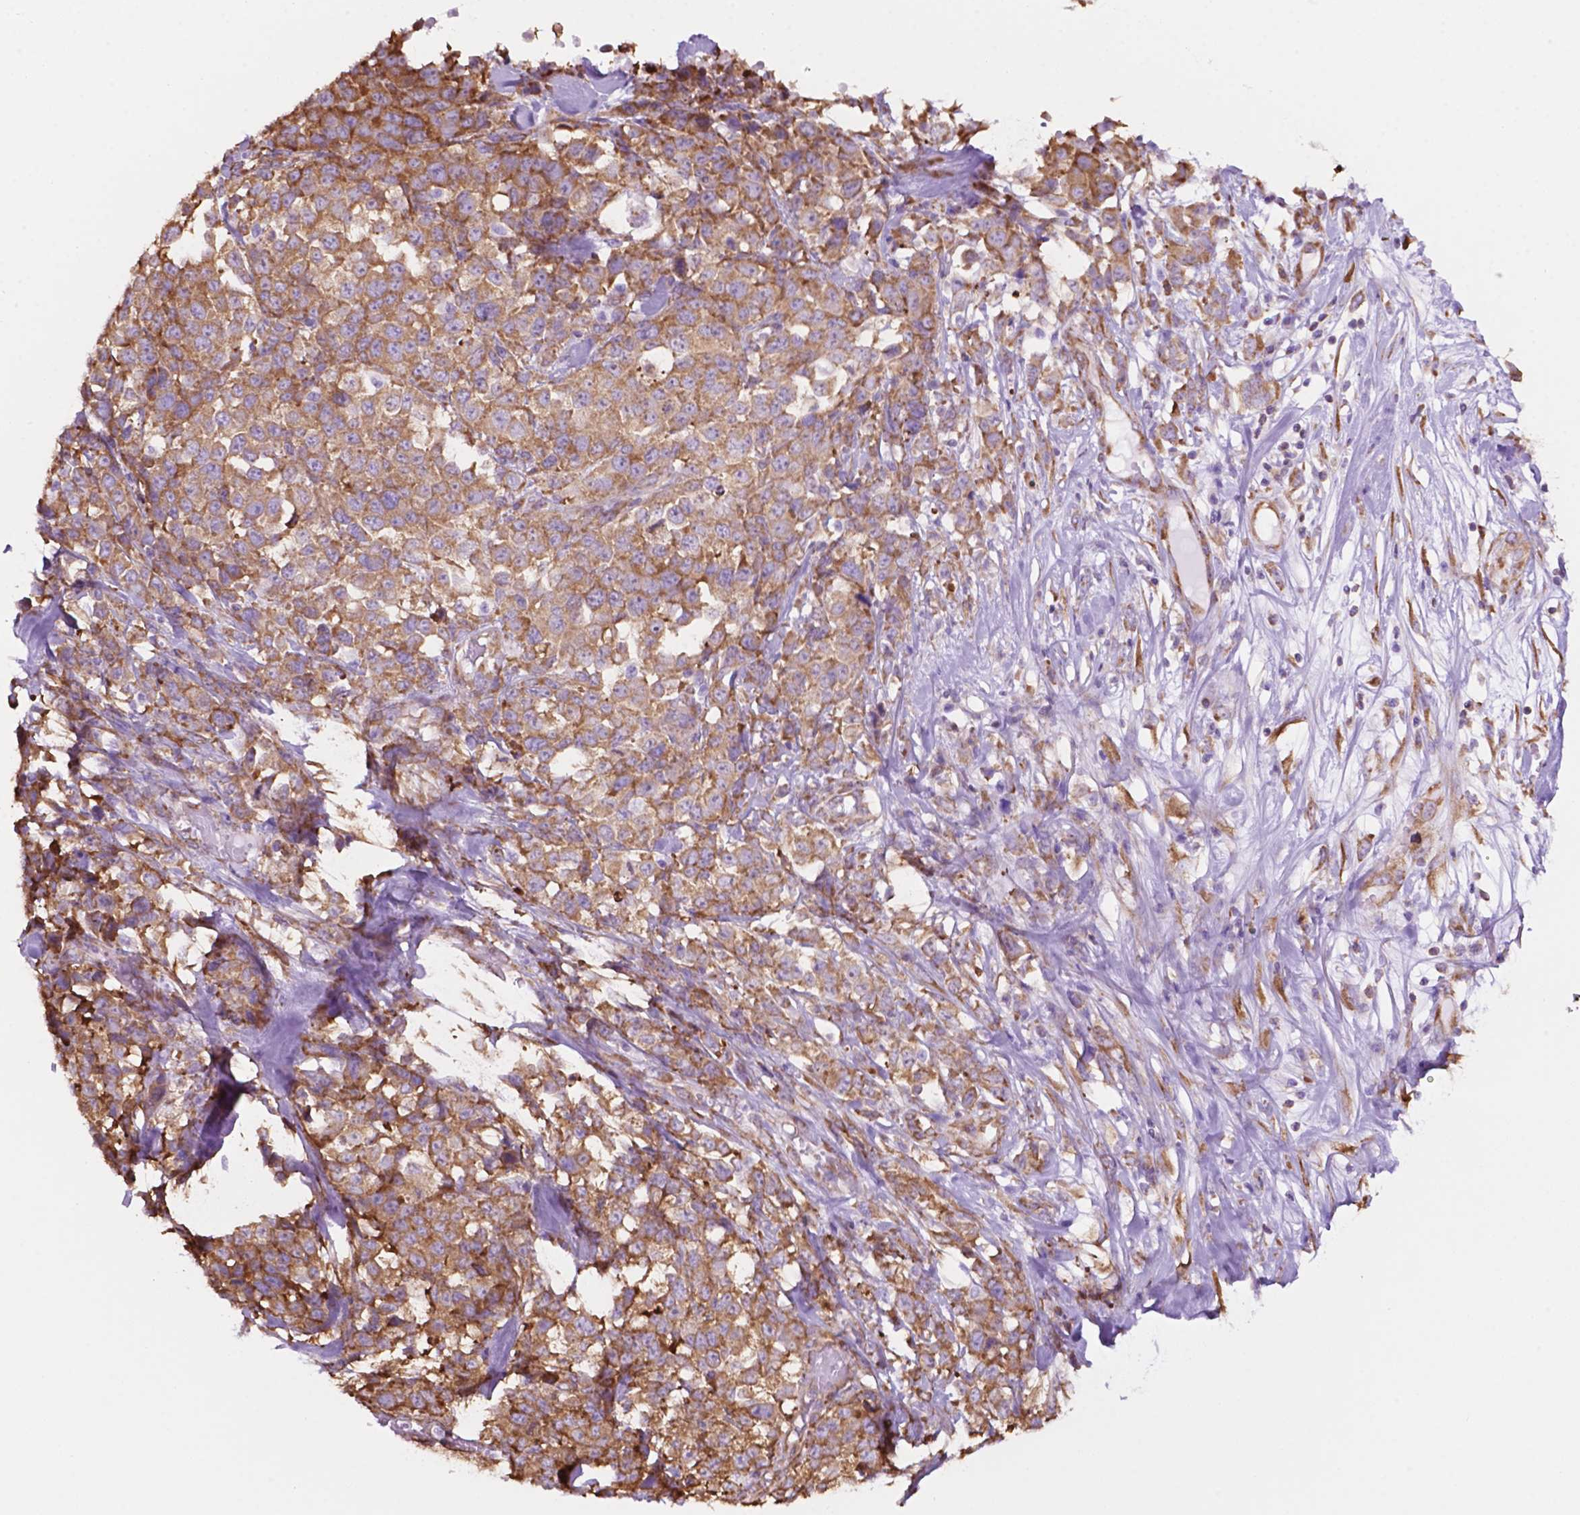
{"staining": {"intensity": "moderate", "quantity": ">75%", "location": "cytoplasmic/membranous"}, "tissue": "melanoma", "cell_type": "Tumor cells", "image_type": "cancer", "snomed": [{"axis": "morphology", "description": "Malignant melanoma, Metastatic site"}, {"axis": "topography", "description": "Skin"}], "caption": "Human melanoma stained for a protein (brown) exhibits moderate cytoplasmic/membranous positive positivity in approximately >75% of tumor cells.", "gene": "RPL29", "patient": {"sex": "male", "age": 84}}